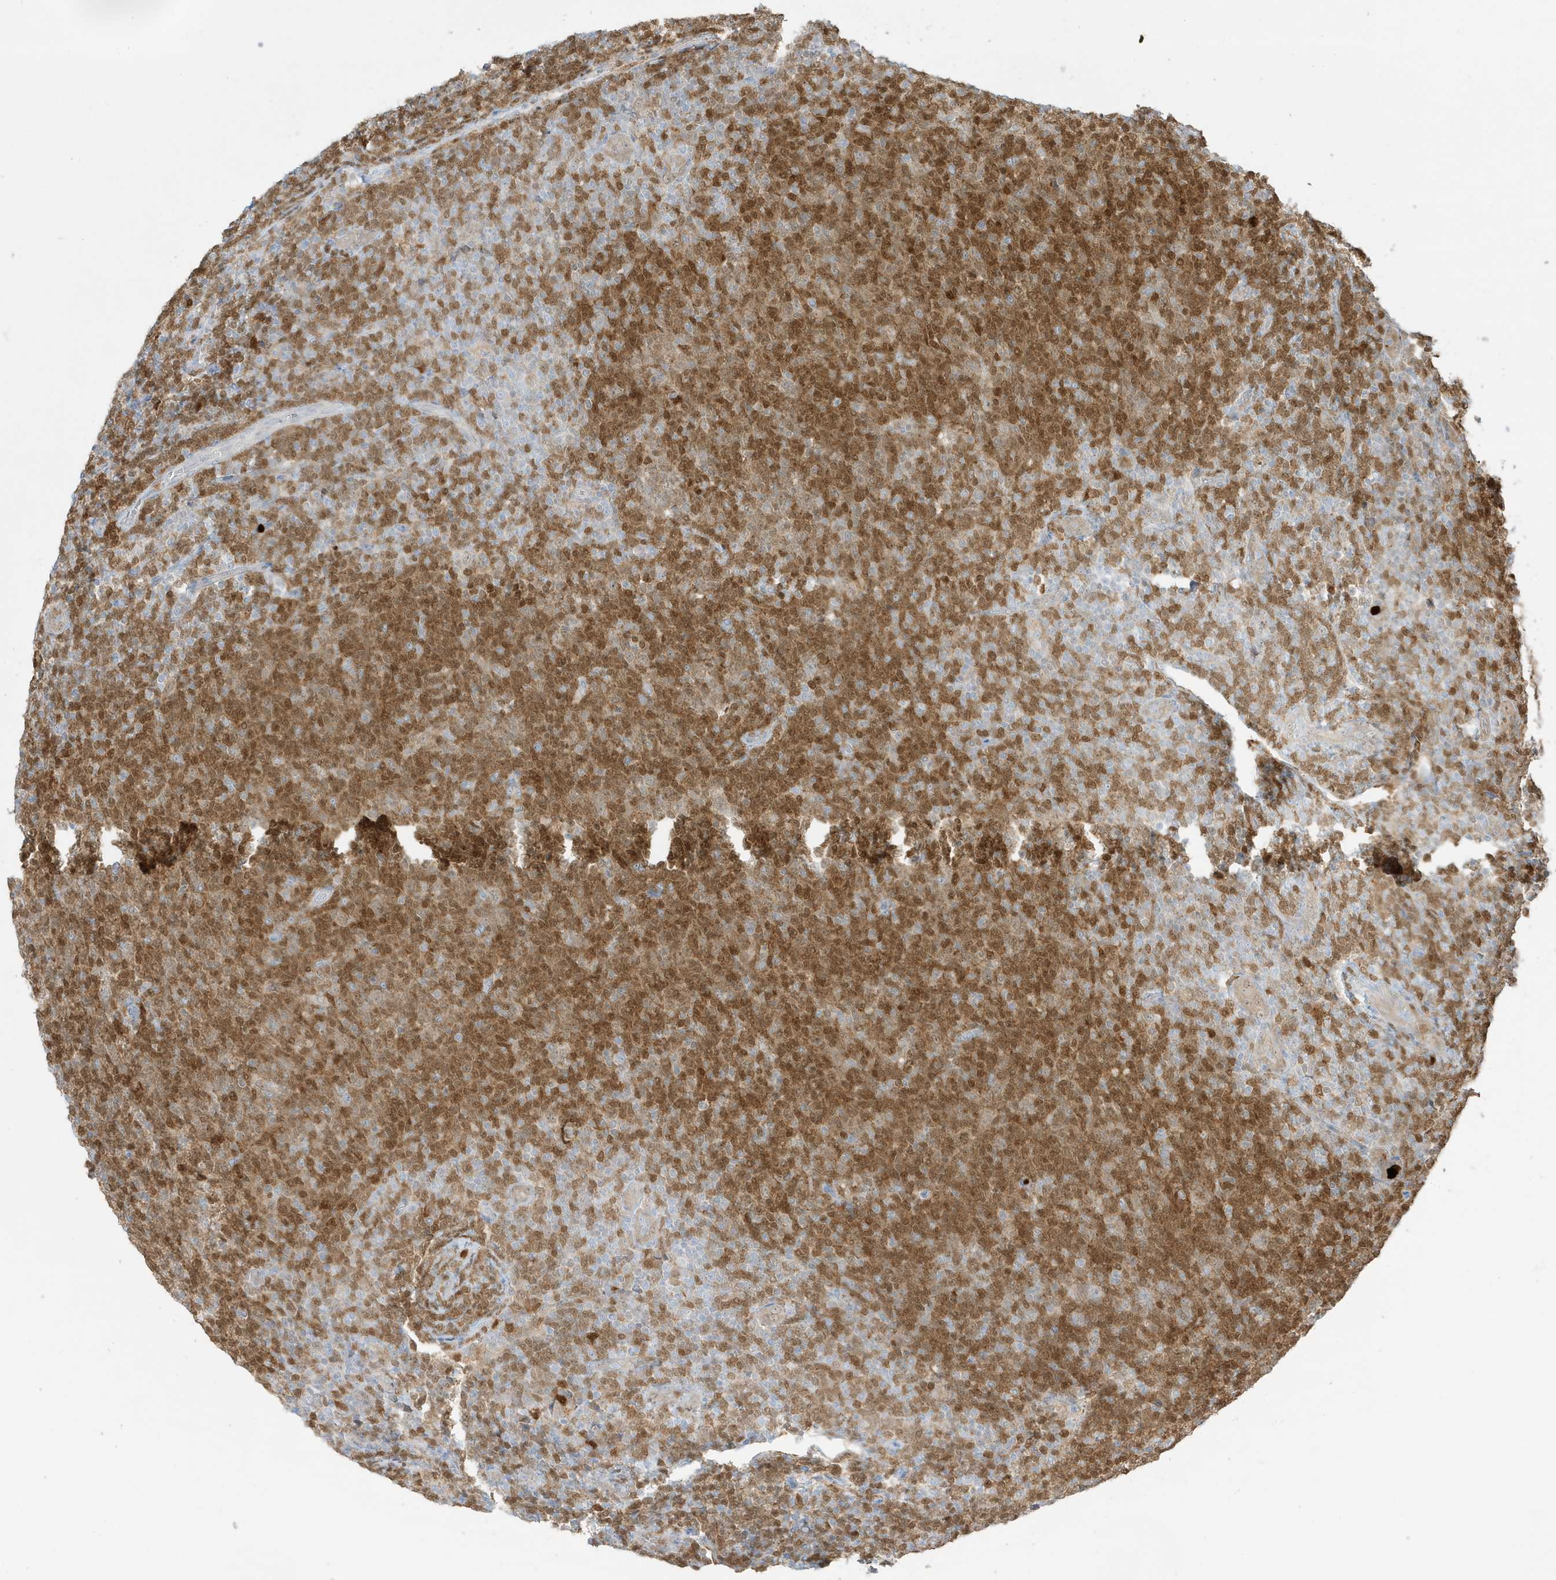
{"staining": {"intensity": "moderate", "quantity": ">75%", "location": "nuclear"}, "tissue": "lymphoma", "cell_type": "Tumor cells", "image_type": "cancer", "snomed": [{"axis": "morphology", "description": "Malignant lymphoma, non-Hodgkin's type, Low grade"}, {"axis": "topography", "description": "Lymph node"}], "caption": "IHC staining of malignant lymphoma, non-Hodgkin's type (low-grade), which reveals medium levels of moderate nuclear positivity in about >75% of tumor cells indicating moderate nuclear protein expression. The staining was performed using DAB (3,3'-diaminobenzidine) (brown) for protein detection and nuclei were counterstained in hematoxylin (blue).", "gene": "GCA", "patient": {"sex": "male", "age": 66}}